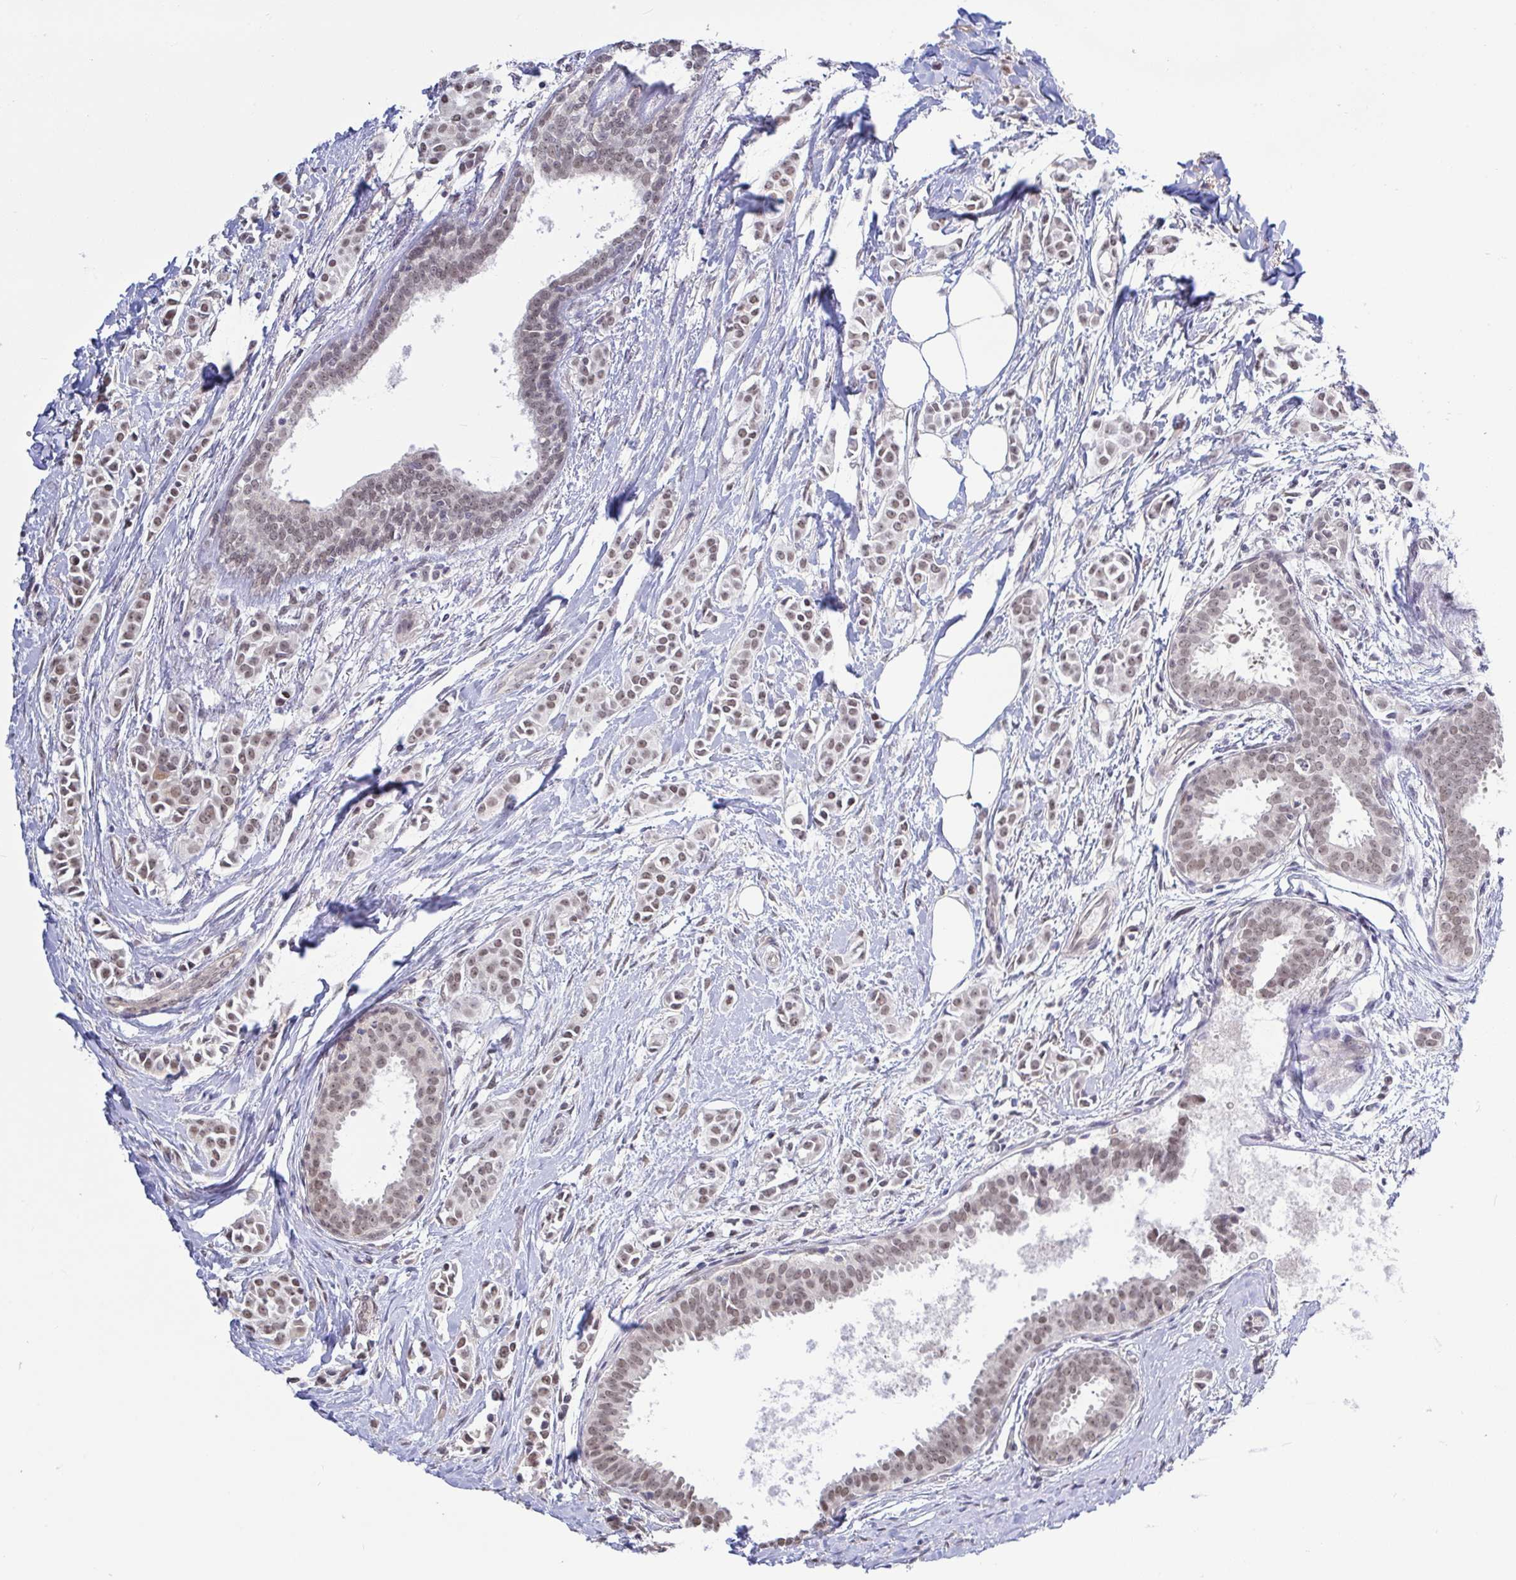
{"staining": {"intensity": "moderate", "quantity": ">75%", "location": "nuclear"}, "tissue": "breast cancer", "cell_type": "Tumor cells", "image_type": "cancer", "snomed": [{"axis": "morphology", "description": "Duct carcinoma"}, {"axis": "topography", "description": "Breast"}], "caption": "Brown immunohistochemical staining in human breast cancer reveals moderate nuclear expression in approximately >75% of tumor cells. (IHC, brightfield microscopy, high magnification).", "gene": "HYPK", "patient": {"sex": "female", "age": 64}}